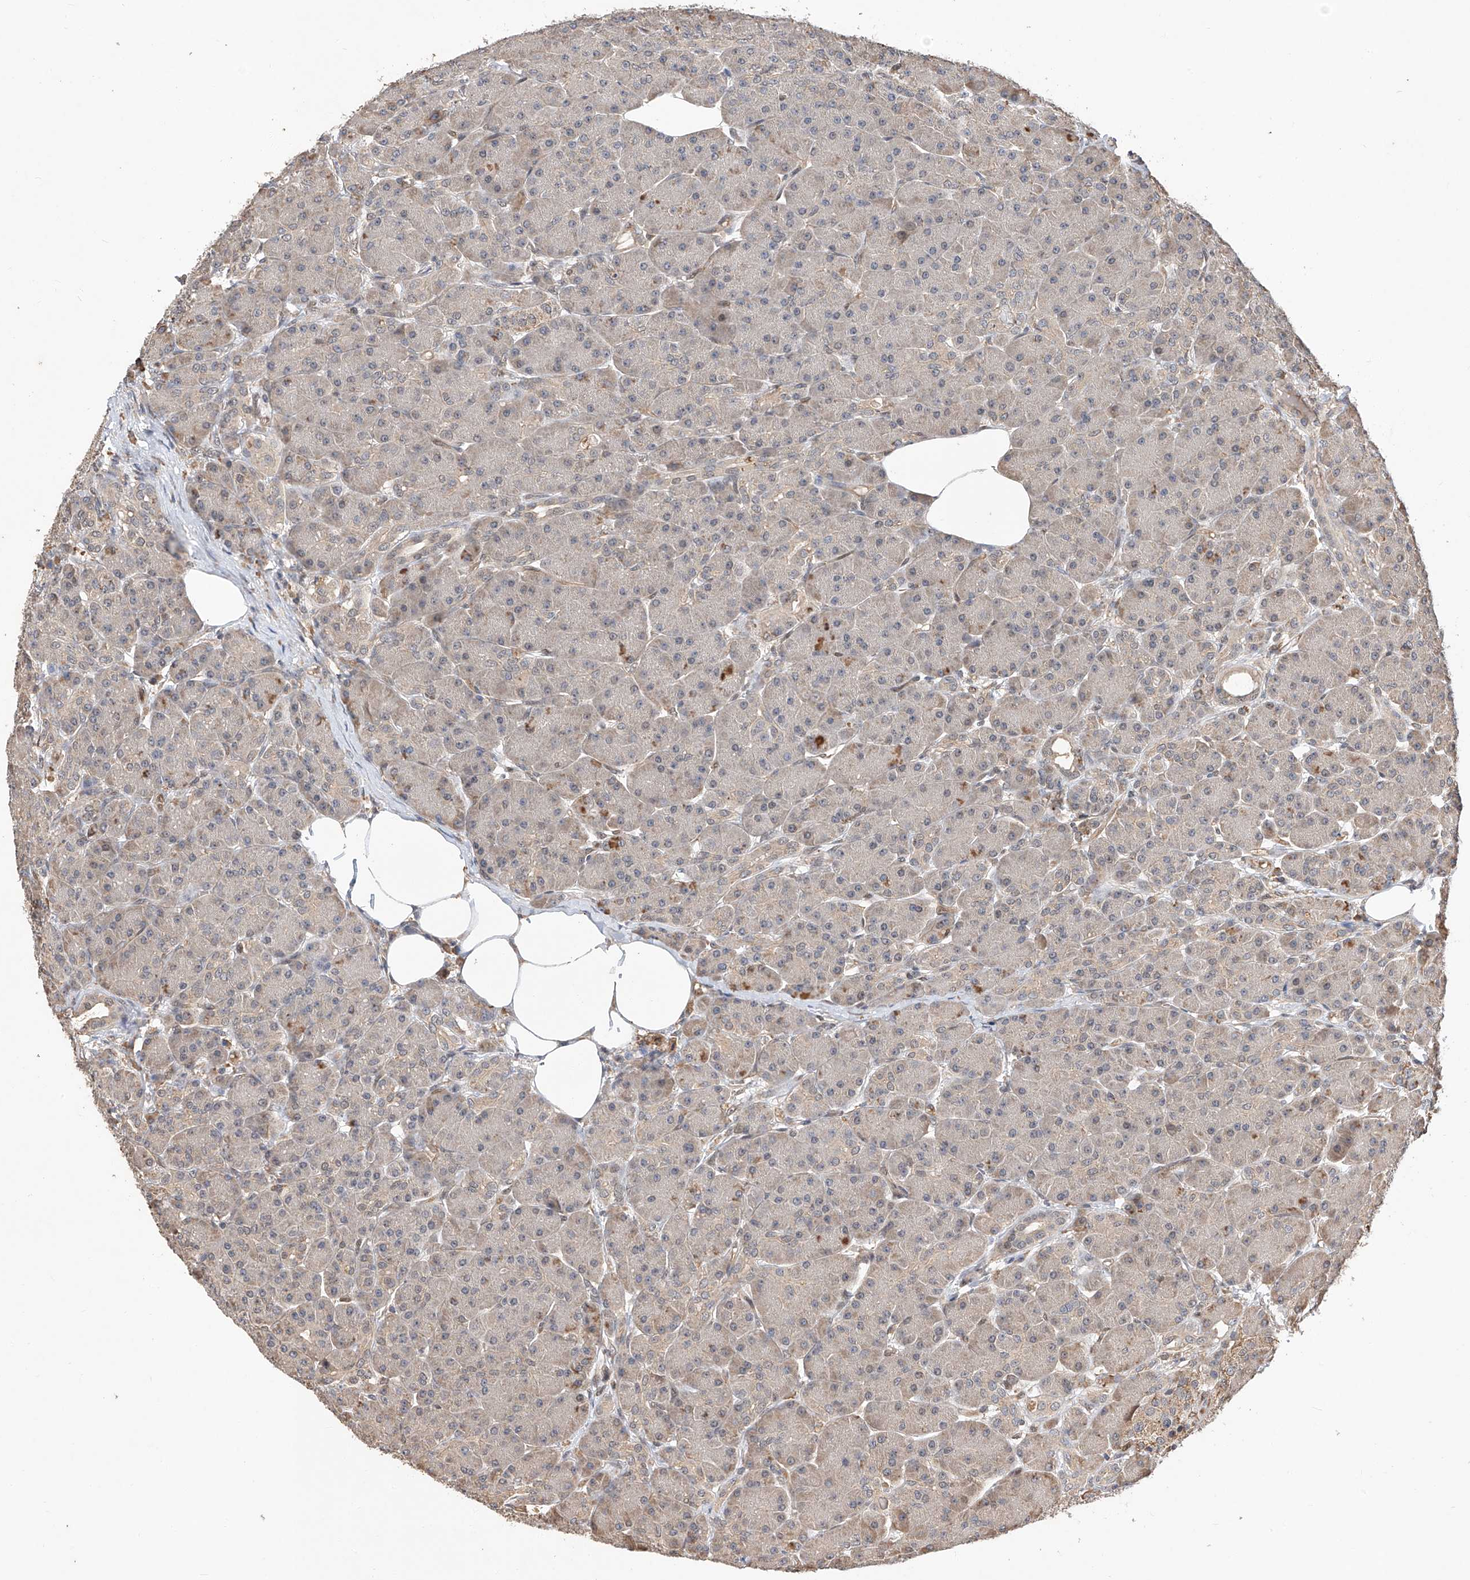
{"staining": {"intensity": "moderate", "quantity": "<25%", "location": "cytoplasmic/membranous"}, "tissue": "pancreas", "cell_type": "Exocrine glandular cells", "image_type": "normal", "snomed": [{"axis": "morphology", "description": "Normal tissue, NOS"}, {"axis": "topography", "description": "Pancreas"}], "caption": "High-magnification brightfield microscopy of benign pancreas stained with DAB (brown) and counterstained with hematoxylin (blue). exocrine glandular cells exhibit moderate cytoplasmic/membranous staining is appreciated in approximately<25% of cells. Using DAB (3,3'-diaminobenzidine) (brown) and hematoxylin (blue) stains, captured at high magnification using brightfield microscopy.", "gene": "RILPL2", "patient": {"sex": "male", "age": 63}}